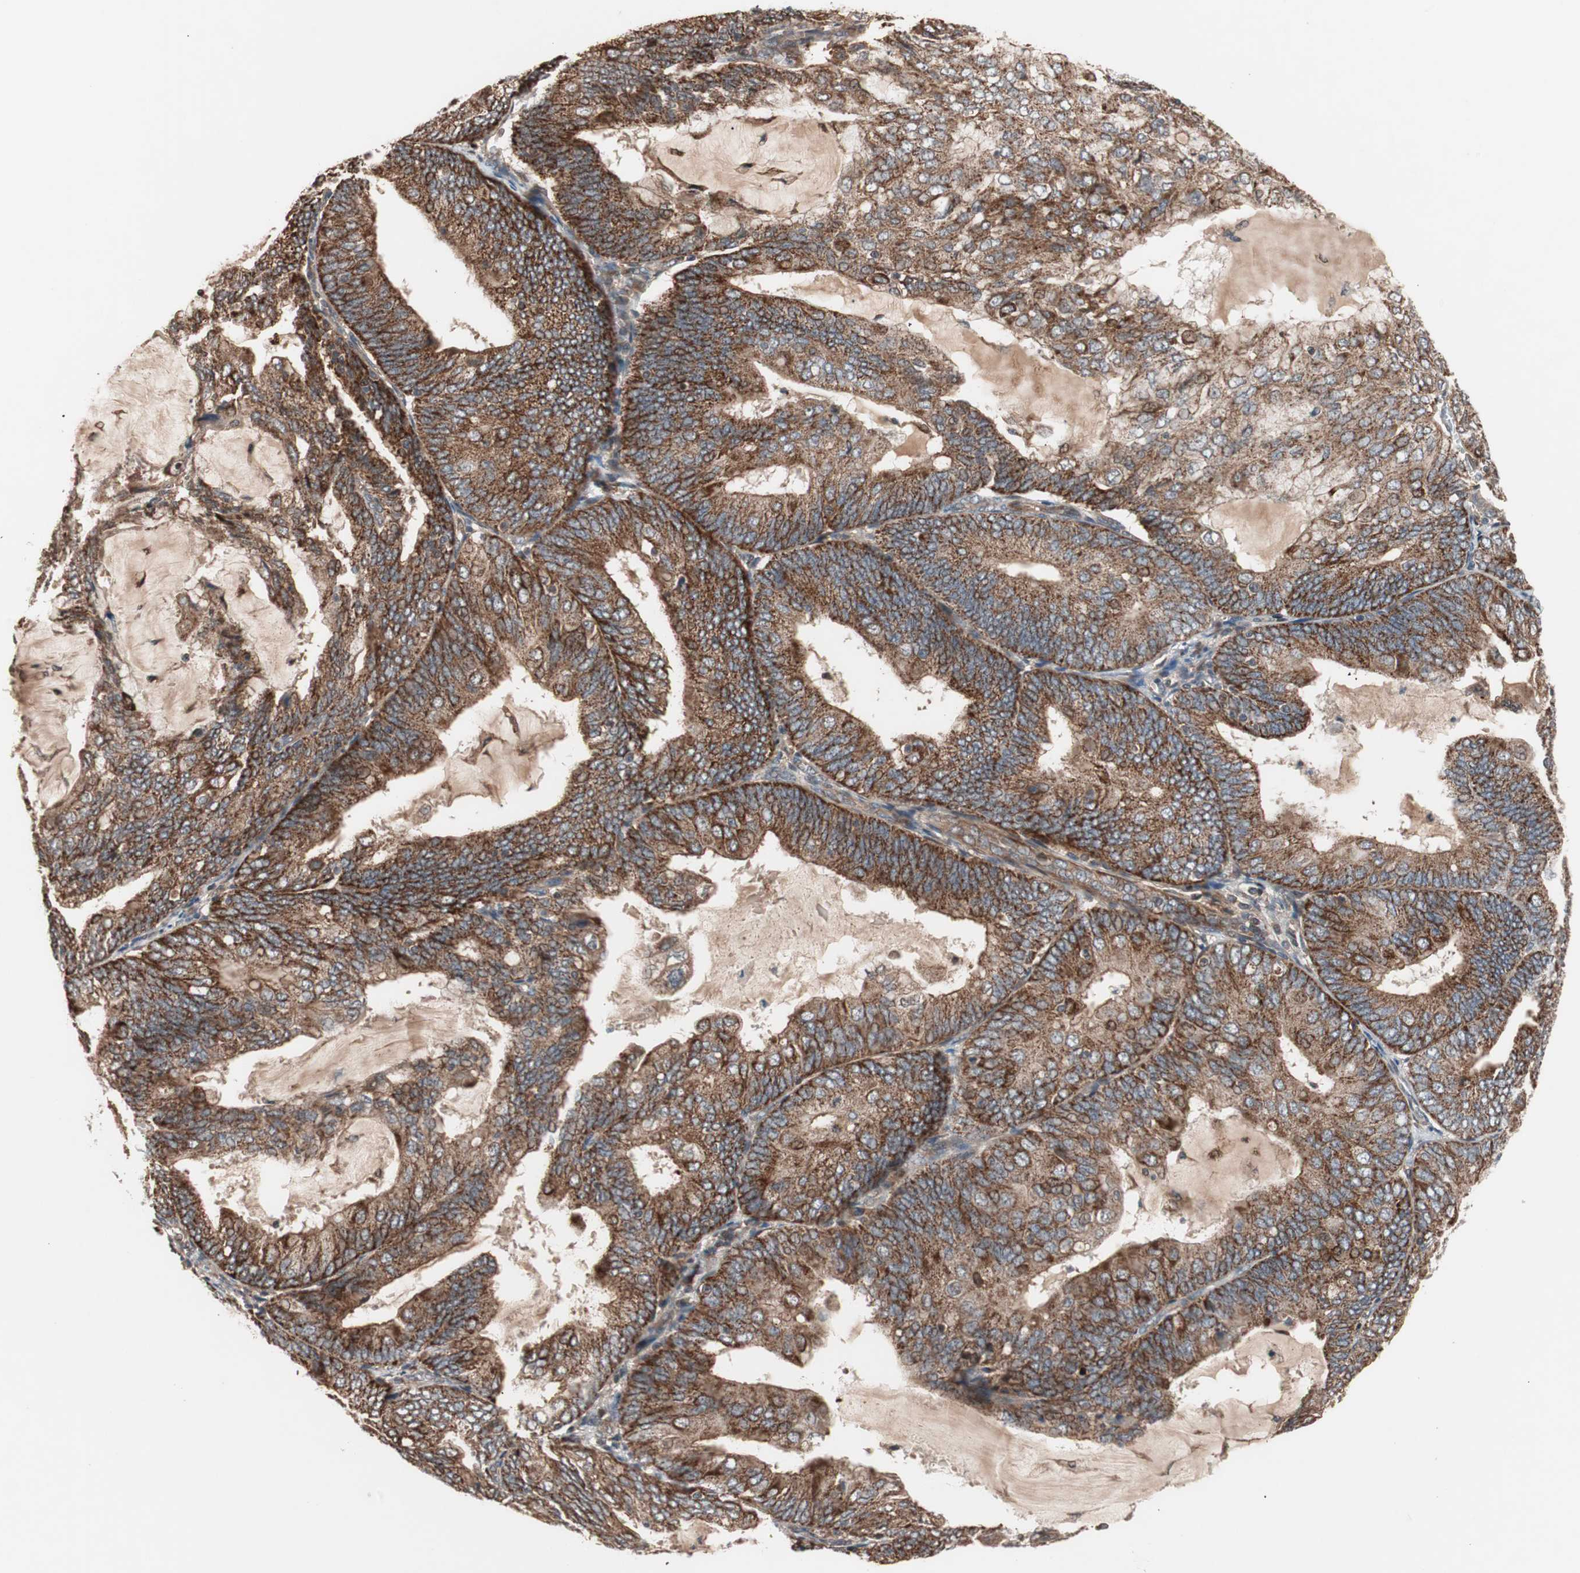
{"staining": {"intensity": "strong", "quantity": ">75%", "location": "cytoplasmic/membranous"}, "tissue": "endometrial cancer", "cell_type": "Tumor cells", "image_type": "cancer", "snomed": [{"axis": "morphology", "description": "Adenocarcinoma, NOS"}, {"axis": "topography", "description": "Endometrium"}], "caption": "This is a photomicrograph of immunohistochemistry staining of endometrial cancer (adenocarcinoma), which shows strong expression in the cytoplasmic/membranous of tumor cells.", "gene": "NF2", "patient": {"sex": "female", "age": 81}}